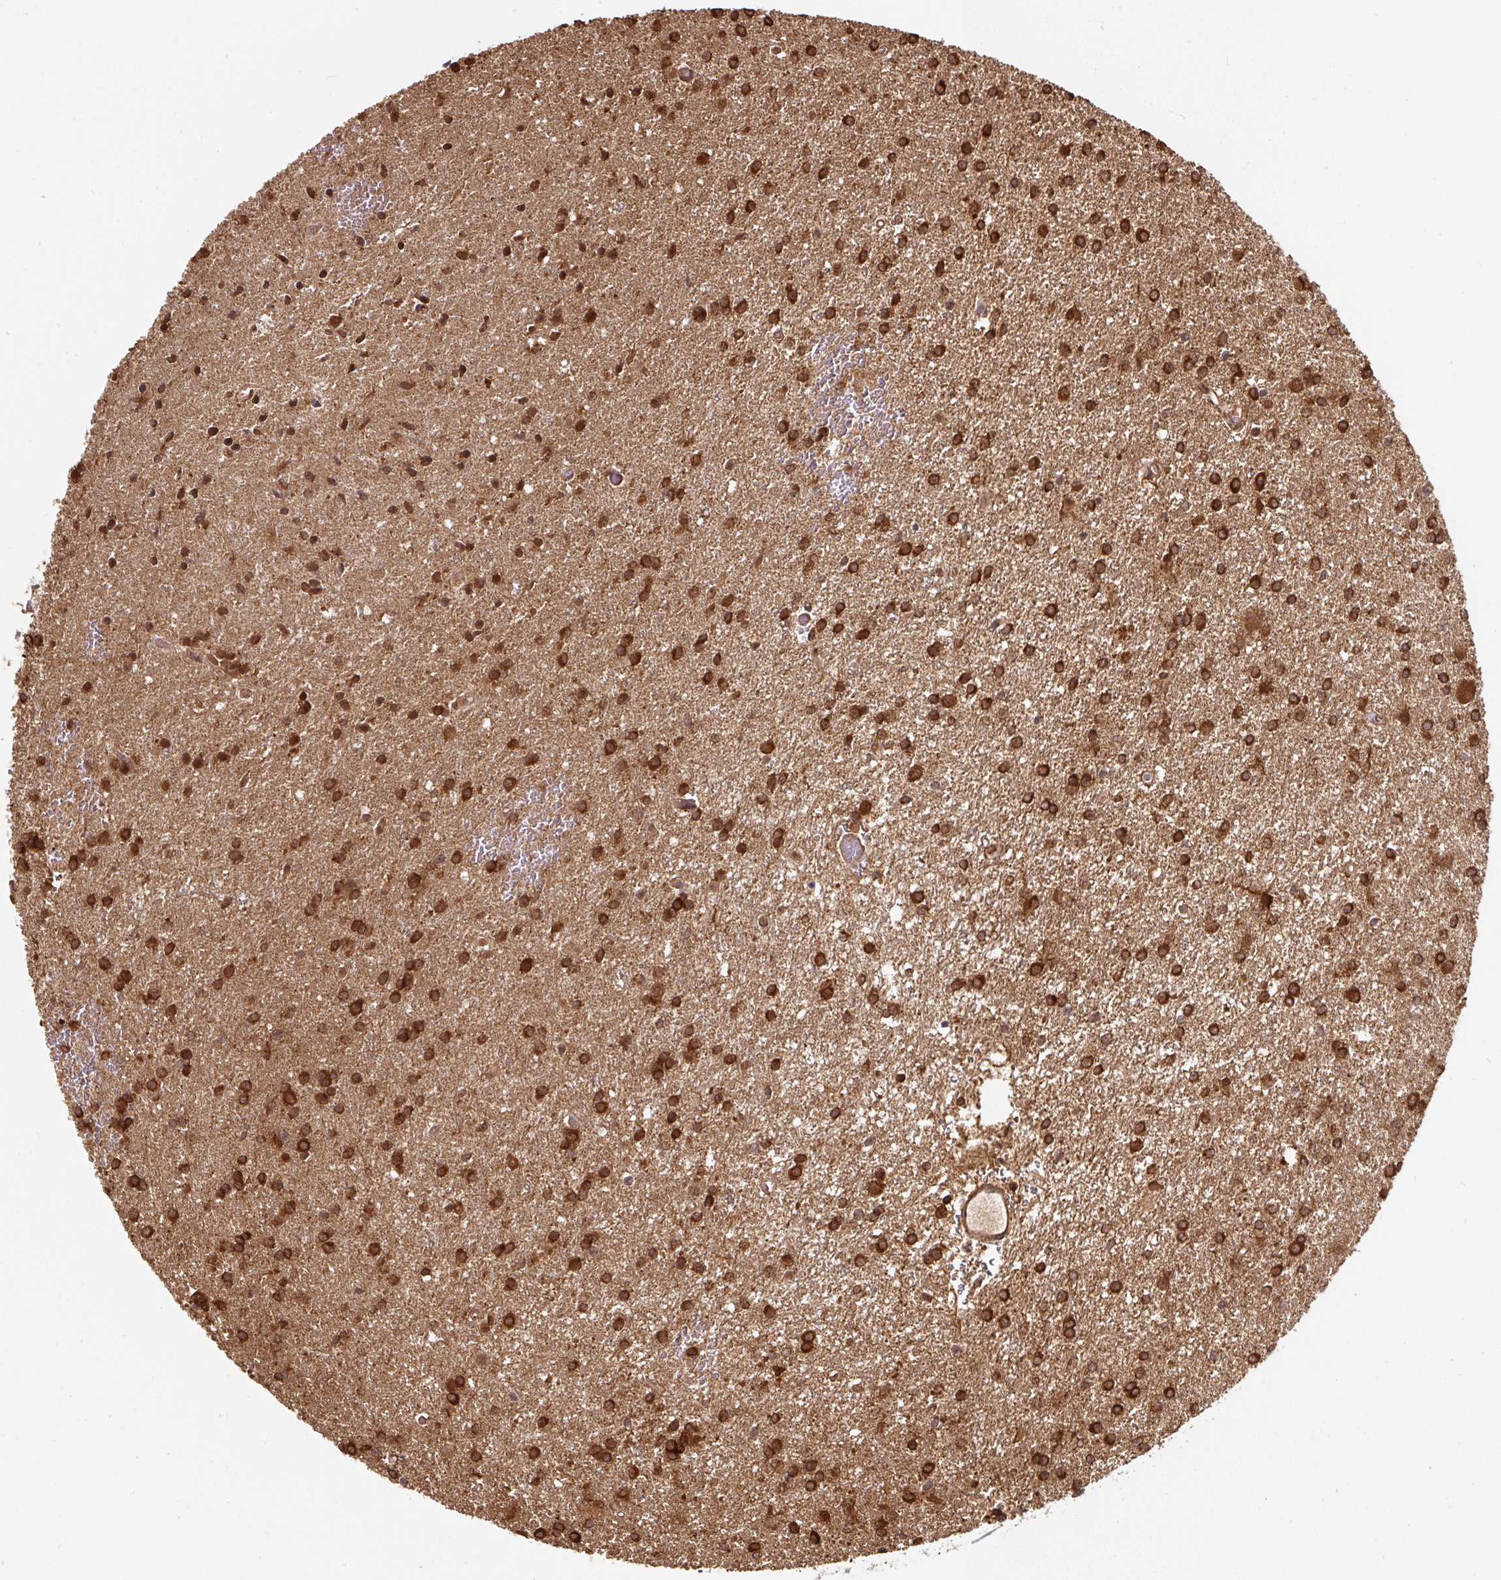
{"staining": {"intensity": "strong", "quantity": ">75%", "location": "cytoplasmic/membranous,nuclear"}, "tissue": "glioma", "cell_type": "Tumor cells", "image_type": "cancer", "snomed": [{"axis": "morphology", "description": "Glioma, malignant, High grade"}, {"axis": "topography", "description": "Brain"}], "caption": "The photomicrograph shows staining of malignant glioma (high-grade), revealing strong cytoplasmic/membranous and nuclear protein staining (brown color) within tumor cells.", "gene": "ST13", "patient": {"sex": "female", "age": 50}}